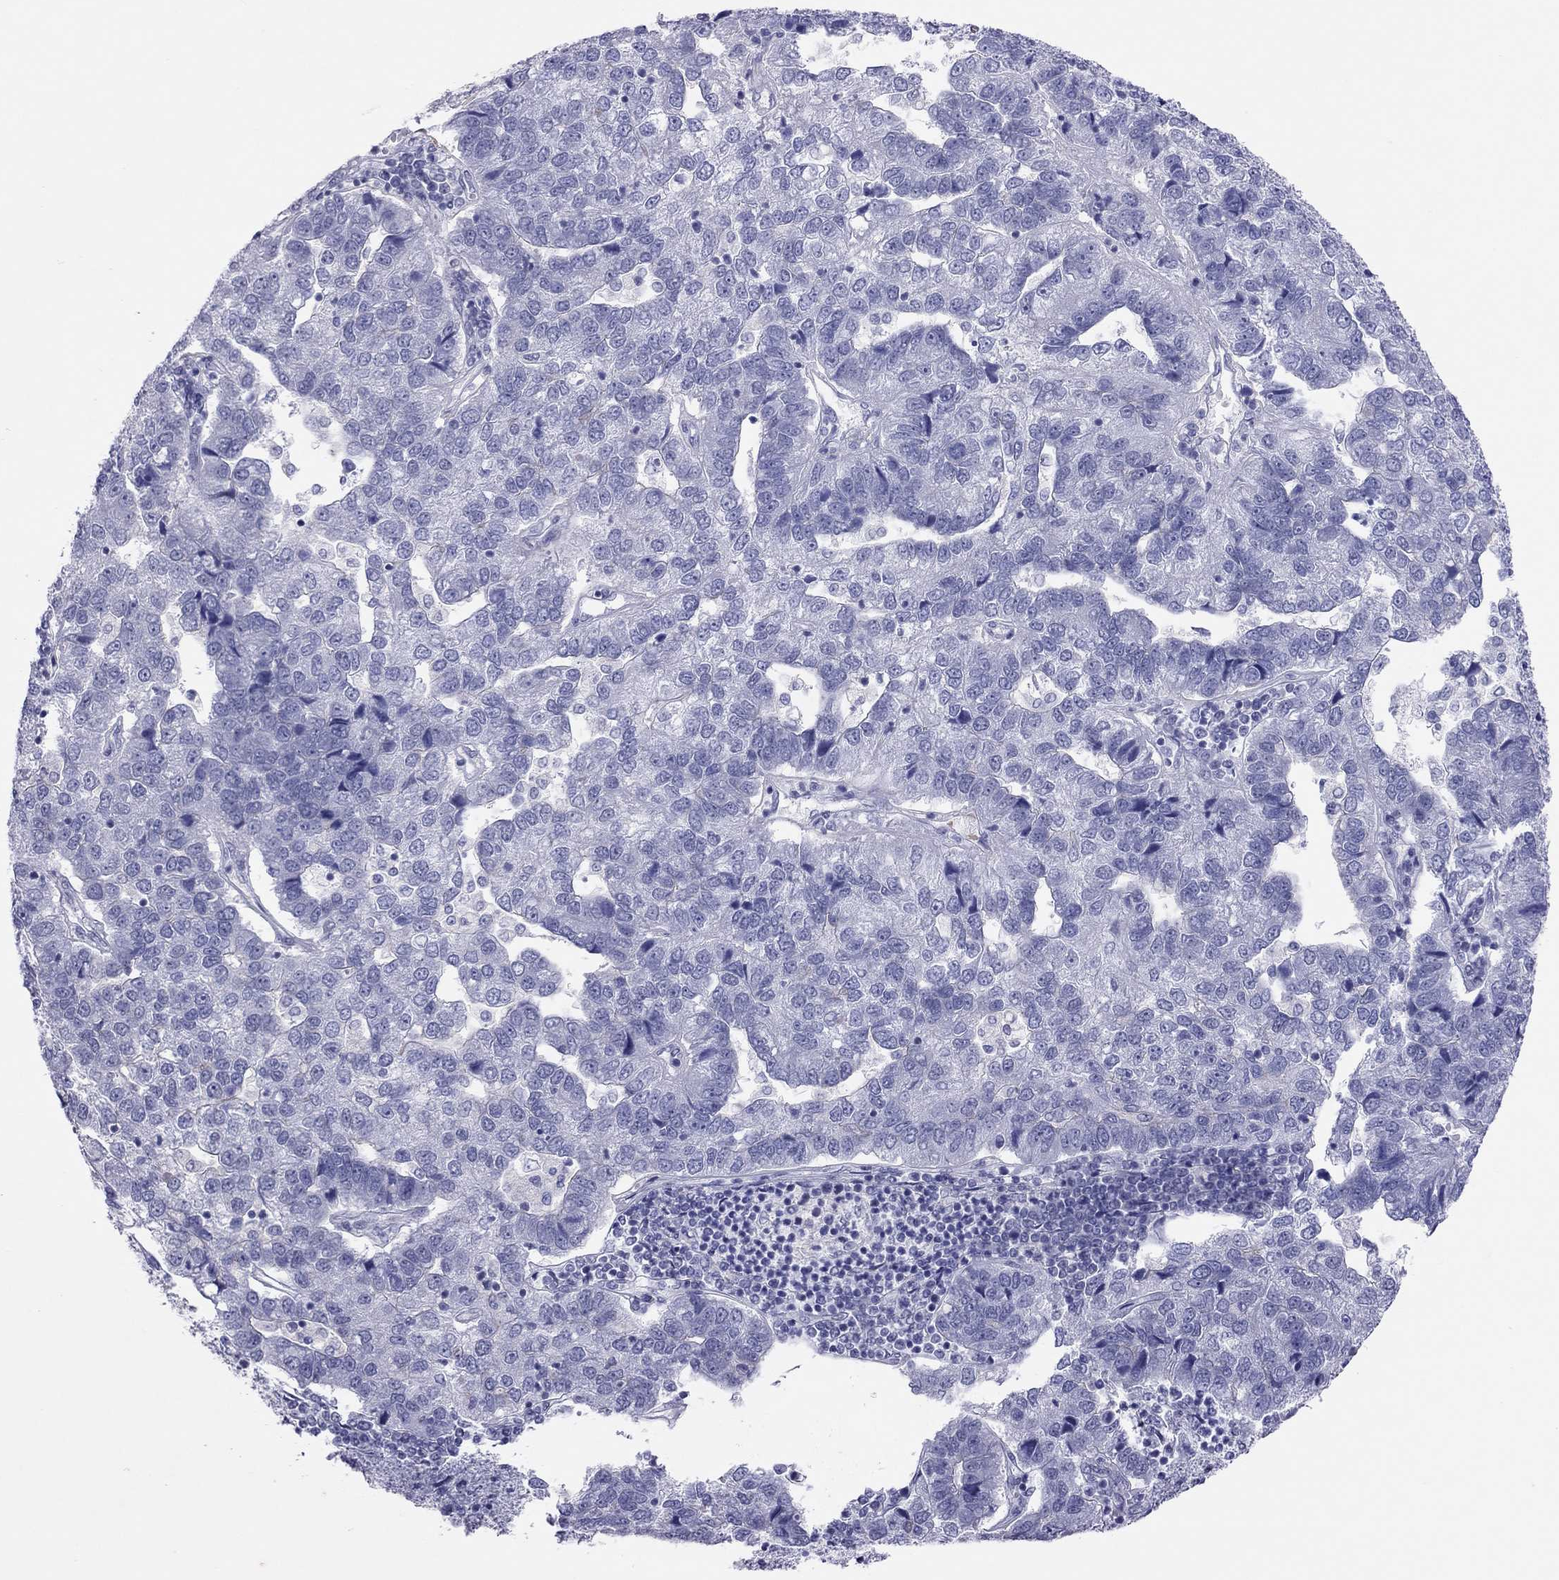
{"staining": {"intensity": "negative", "quantity": "none", "location": "none"}, "tissue": "pancreatic cancer", "cell_type": "Tumor cells", "image_type": "cancer", "snomed": [{"axis": "morphology", "description": "Adenocarcinoma, NOS"}, {"axis": "topography", "description": "Pancreas"}], "caption": "The photomicrograph displays no significant positivity in tumor cells of pancreatic adenocarcinoma.", "gene": "JHY", "patient": {"sex": "female", "age": 61}}